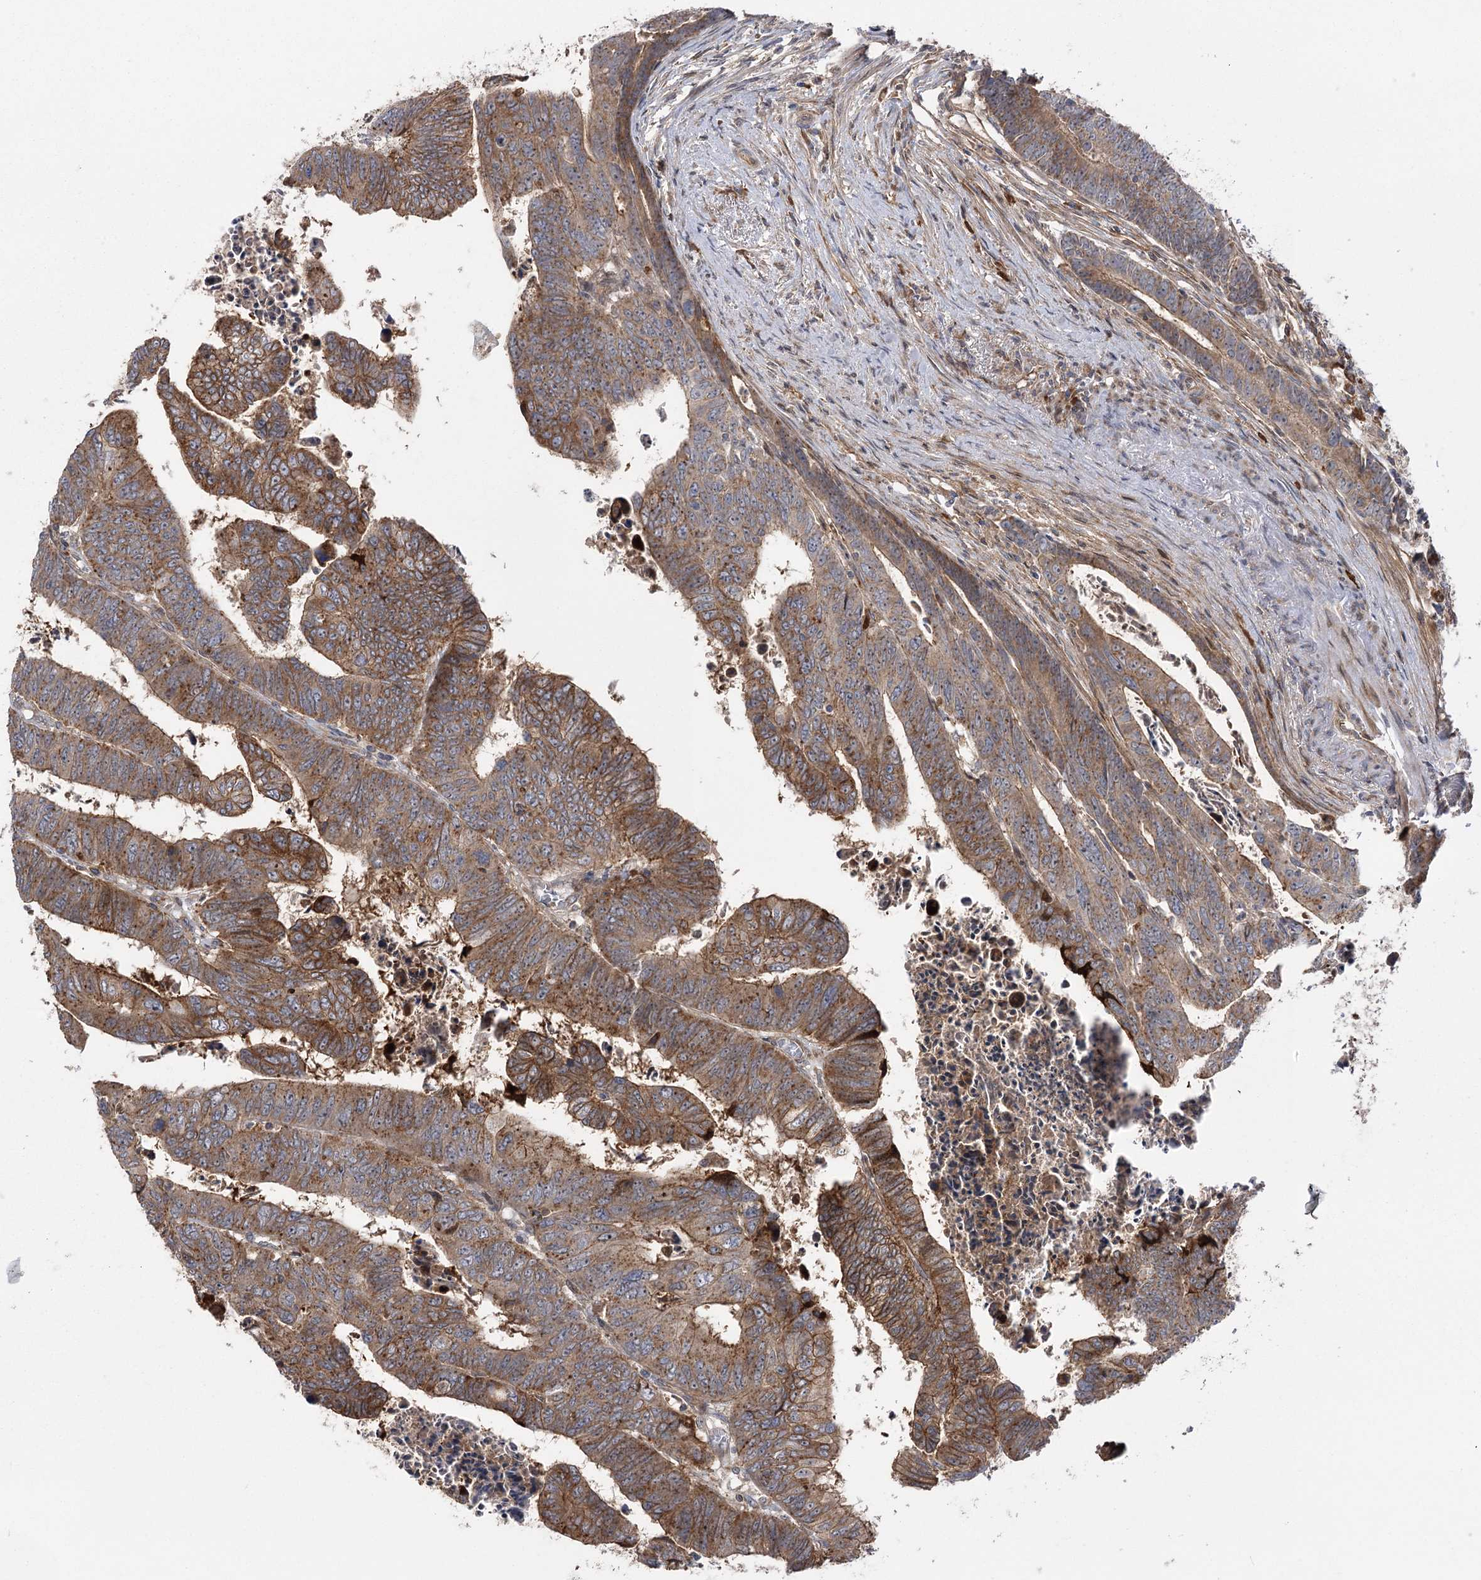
{"staining": {"intensity": "moderate", "quantity": ">75%", "location": "cytoplasmic/membranous"}, "tissue": "colorectal cancer", "cell_type": "Tumor cells", "image_type": "cancer", "snomed": [{"axis": "morphology", "description": "Normal tissue, NOS"}, {"axis": "morphology", "description": "Adenocarcinoma, NOS"}, {"axis": "topography", "description": "Rectum"}], "caption": "Human adenocarcinoma (colorectal) stained with a protein marker reveals moderate staining in tumor cells.", "gene": "KCNN2", "patient": {"sex": "female", "age": 65}}